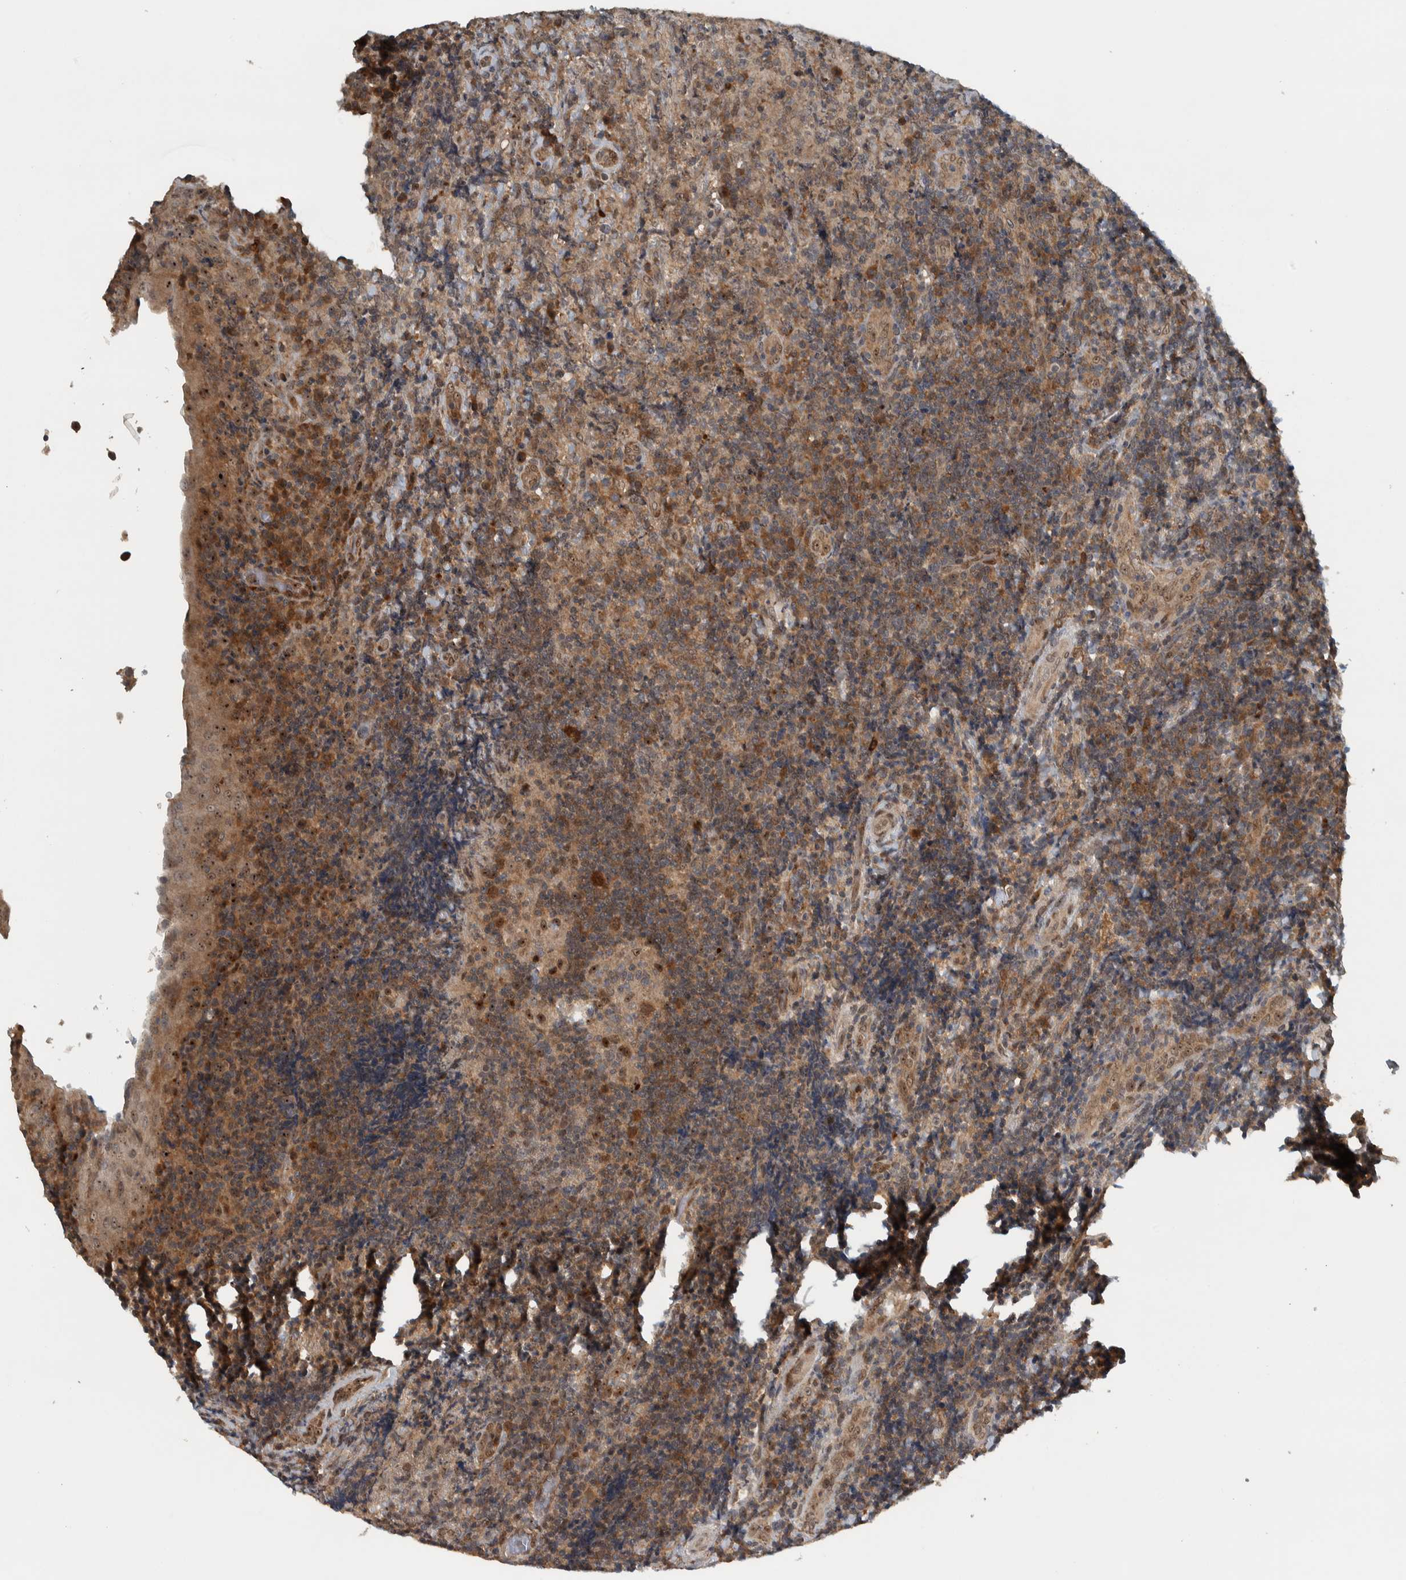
{"staining": {"intensity": "moderate", "quantity": "25%-75%", "location": "cytoplasmic/membranous,nuclear"}, "tissue": "lymphoma", "cell_type": "Tumor cells", "image_type": "cancer", "snomed": [{"axis": "morphology", "description": "Malignant lymphoma, non-Hodgkin's type, High grade"}, {"axis": "topography", "description": "Tonsil"}], "caption": "Protein expression by immunohistochemistry demonstrates moderate cytoplasmic/membranous and nuclear staining in approximately 25%-75% of tumor cells in lymphoma.", "gene": "XPO5", "patient": {"sex": "female", "age": 36}}